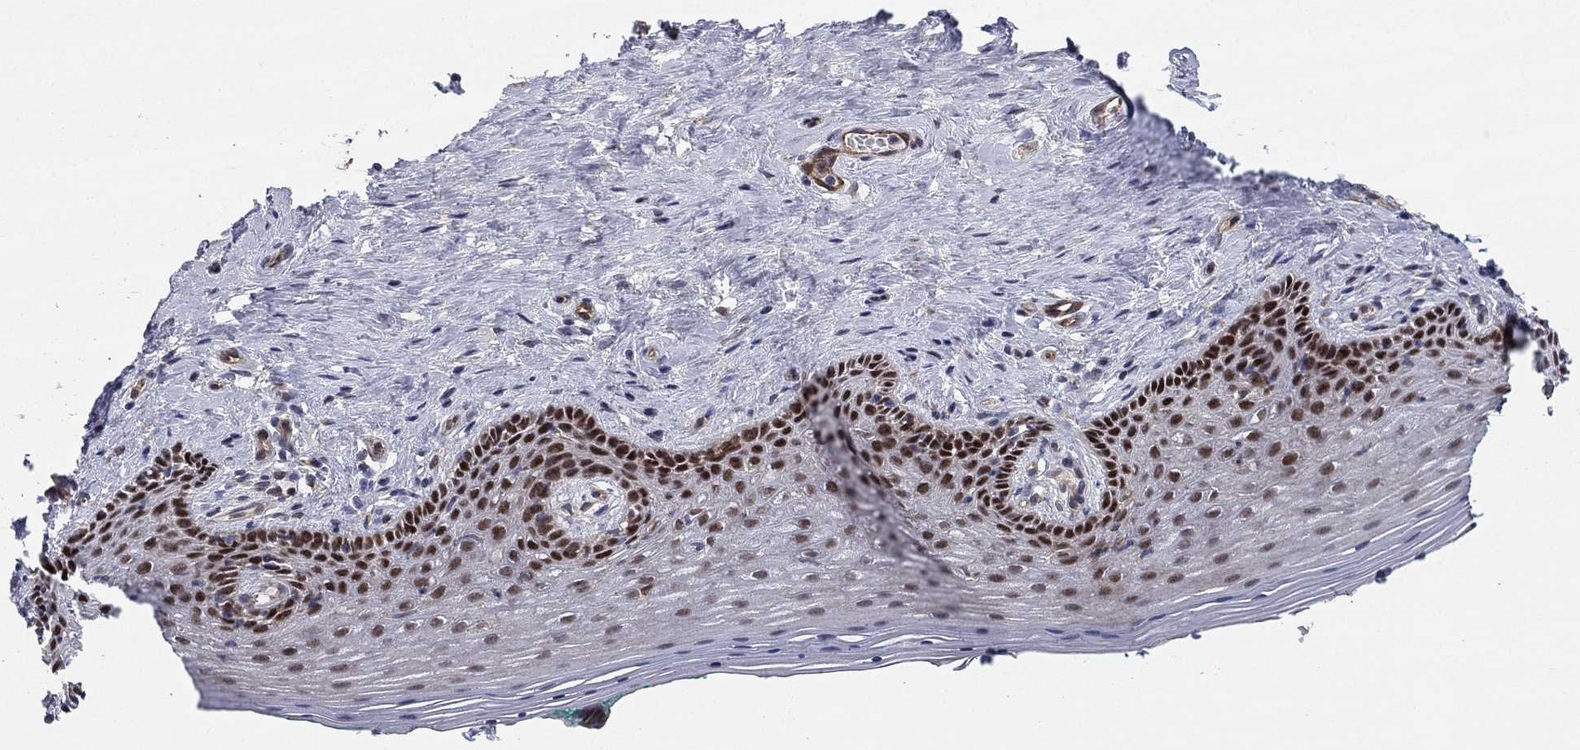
{"staining": {"intensity": "strong", "quantity": "25%-75%", "location": "nuclear"}, "tissue": "vagina", "cell_type": "Squamous epithelial cells", "image_type": "normal", "snomed": [{"axis": "morphology", "description": "Normal tissue, NOS"}, {"axis": "topography", "description": "Vagina"}], "caption": "Immunohistochemical staining of benign vagina shows 25%-75% levels of strong nuclear protein staining in about 25%-75% of squamous epithelial cells.", "gene": "BCL11A", "patient": {"sex": "female", "age": 45}}